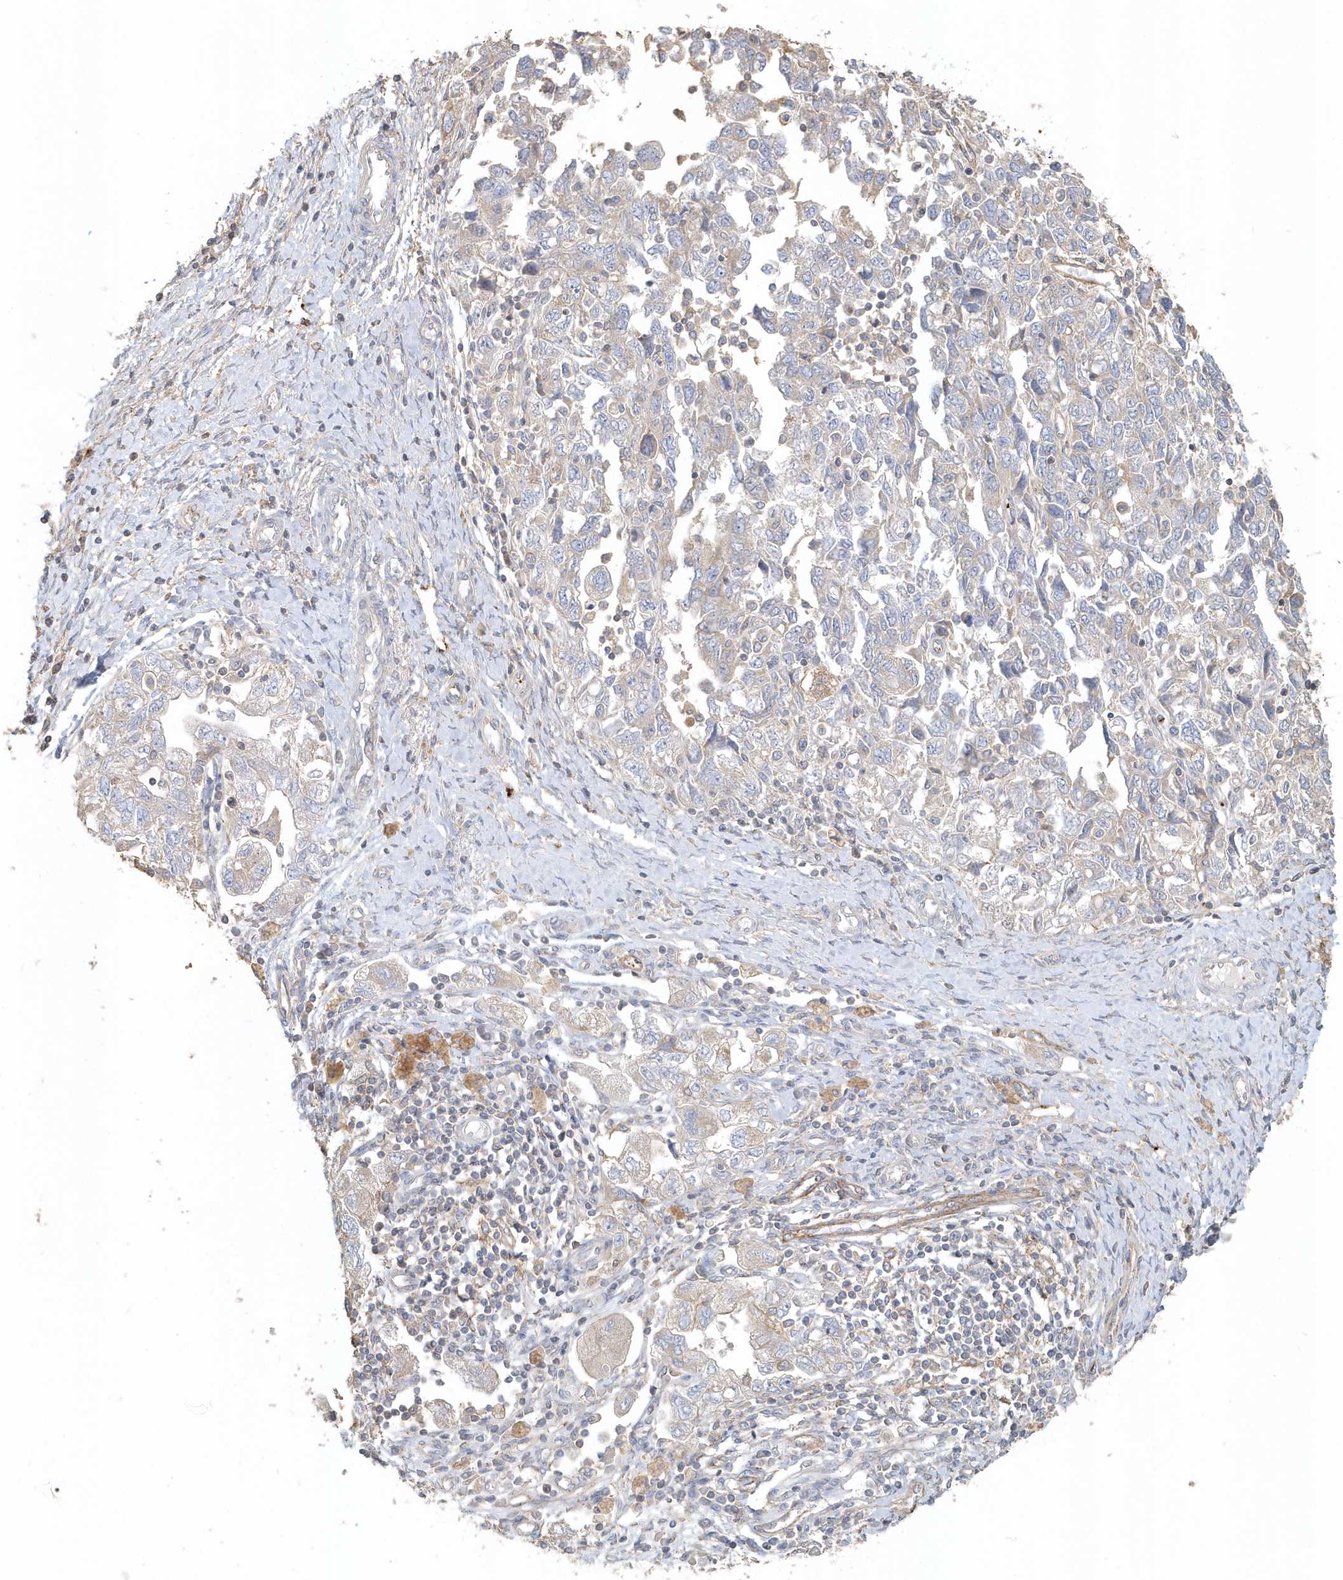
{"staining": {"intensity": "negative", "quantity": "none", "location": "none"}, "tissue": "ovarian cancer", "cell_type": "Tumor cells", "image_type": "cancer", "snomed": [{"axis": "morphology", "description": "Carcinoma, NOS"}, {"axis": "morphology", "description": "Cystadenocarcinoma, serous, NOS"}, {"axis": "topography", "description": "Ovary"}], "caption": "Ovarian carcinoma was stained to show a protein in brown. There is no significant expression in tumor cells. (DAB immunohistochemistry (IHC) with hematoxylin counter stain).", "gene": "MMRN1", "patient": {"sex": "female", "age": 69}}